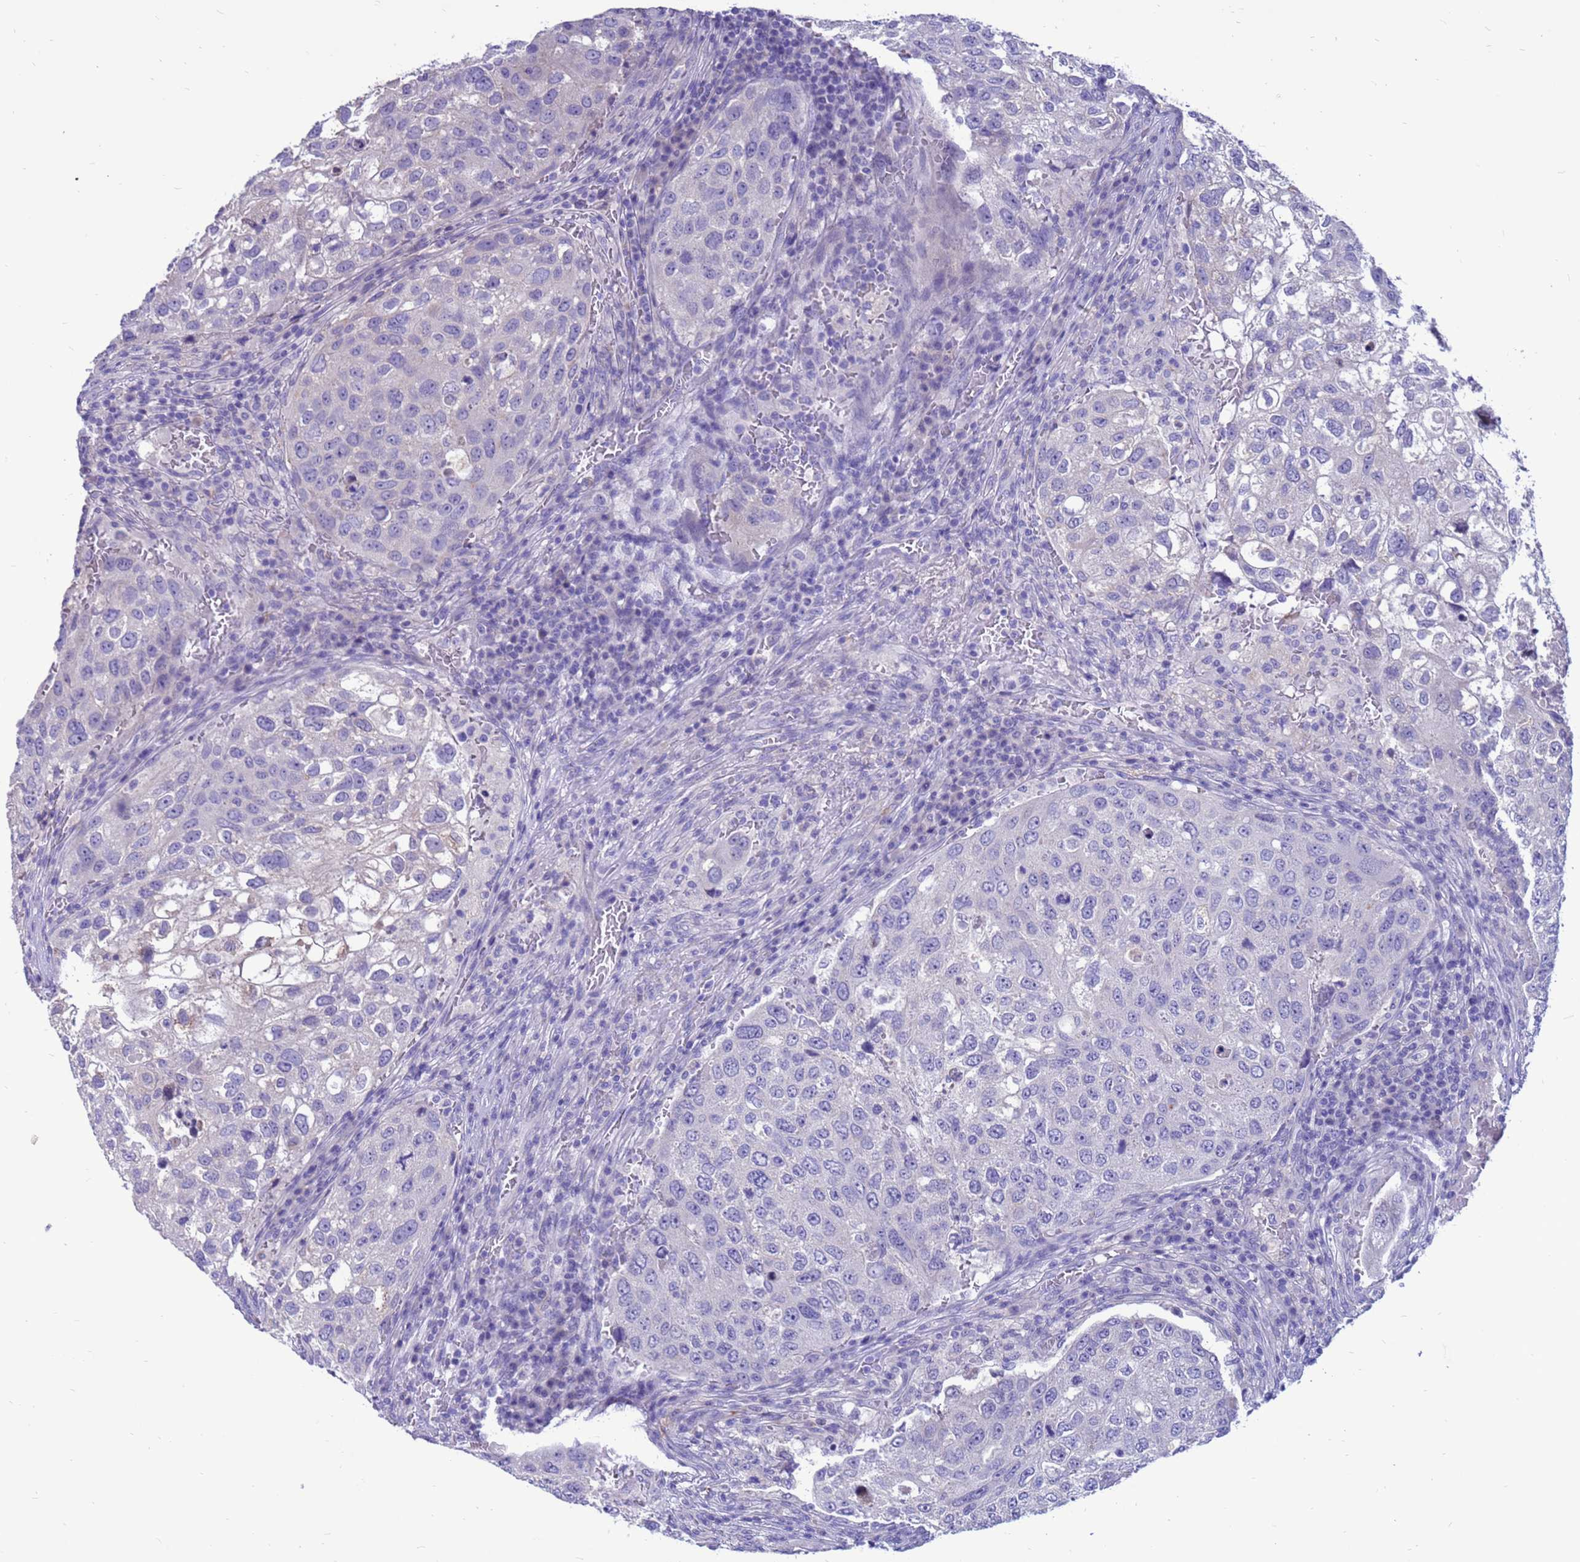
{"staining": {"intensity": "negative", "quantity": "none", "location": "none"}, "tissue": "urothelial cancer", "cell_type": "Tumor cells", "image_type": "cancer", "snomed": [{"axis": "morphology", "description": "Urothelial carcinoma, High grade"}, {"axis": "topography", "description": "Lymph node"}, {"axis": "topography", "description": "Urinary bladder"}], "caption": "Tumor cells are negative for protein expression in human urothelial cancer.", "gene": "PDE10A", "patient": {"sex": "male", "age": 51}}